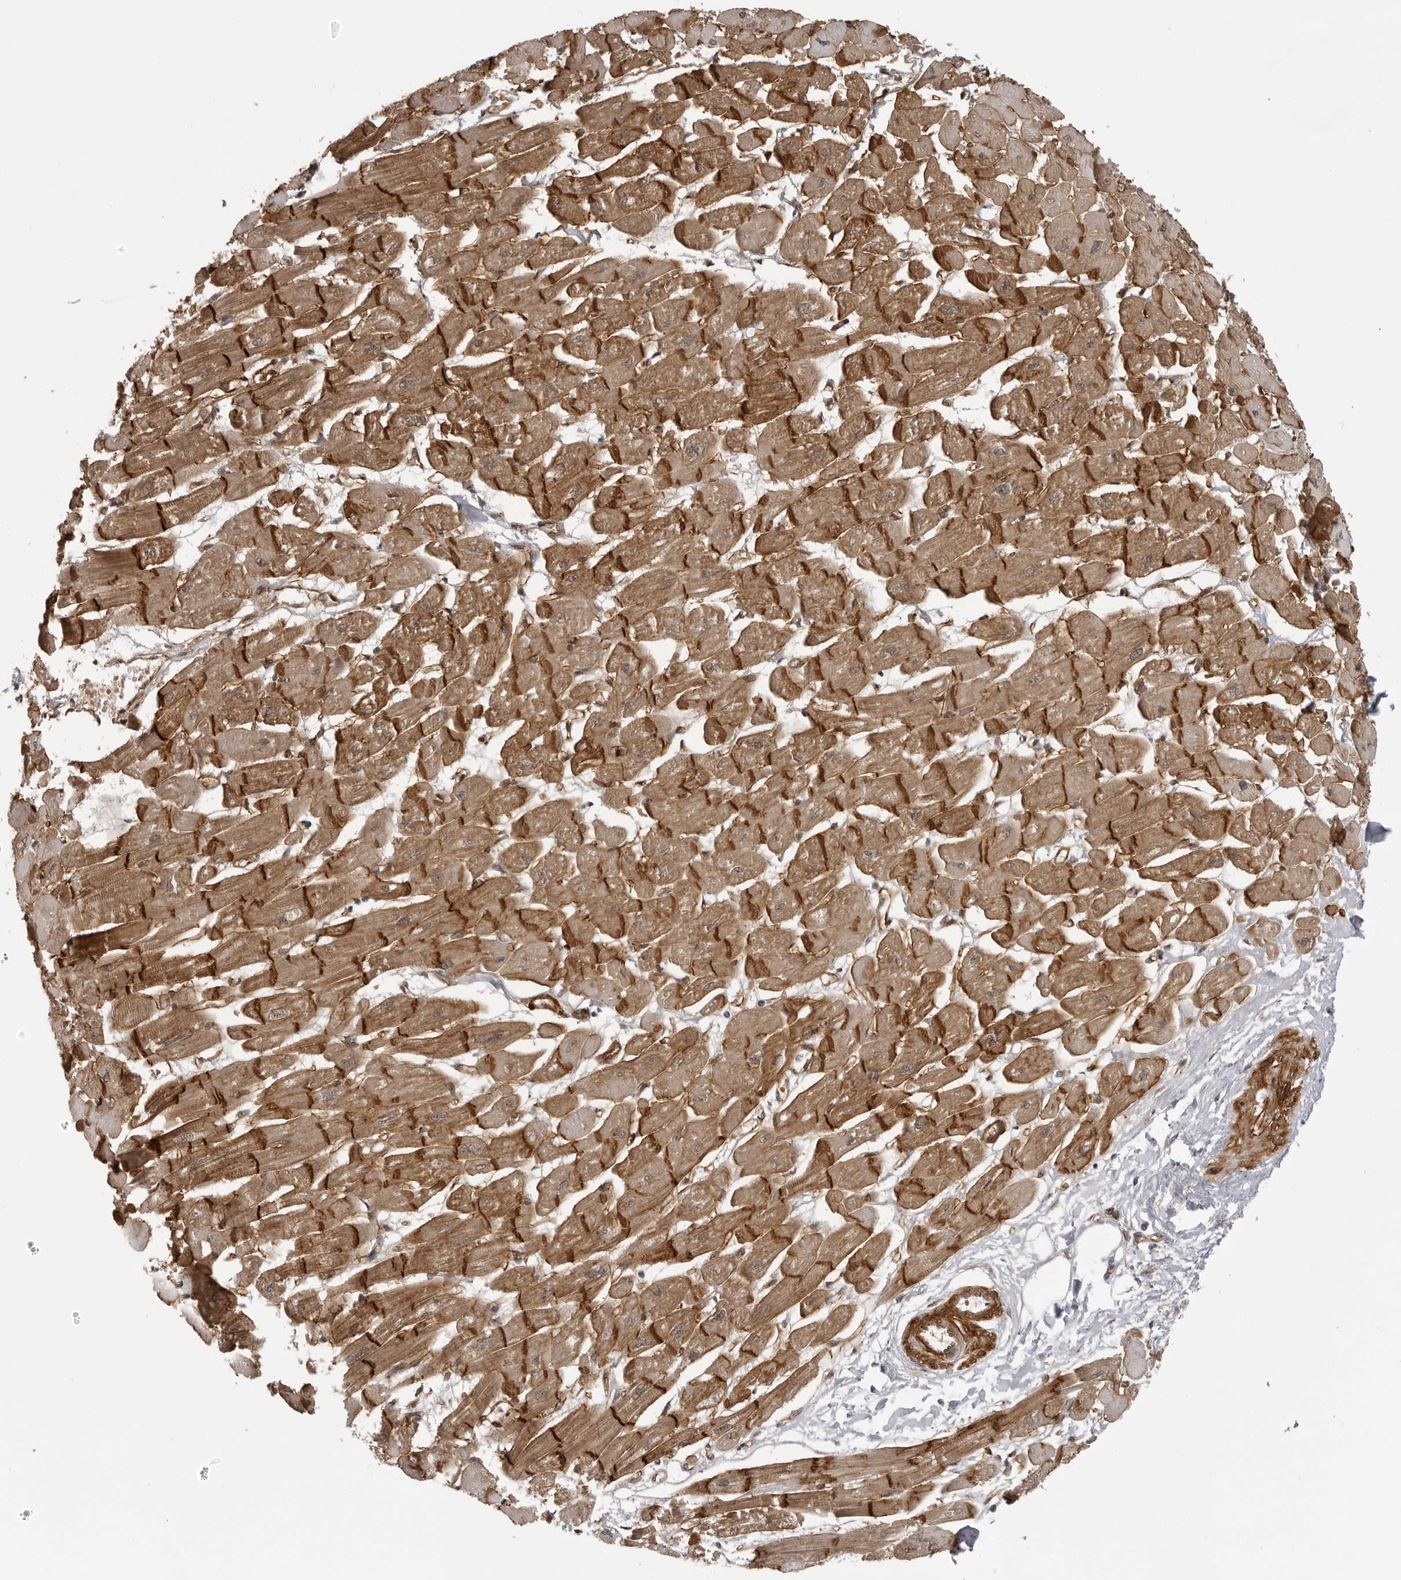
{"staining": {"intensity": "strong", "quantity": "25%-75%", "location": "cytoplasmic/membranous"}, "tissue": "heart muscle", "cell_type": "Cardiomyocytes", "image_type": "normal", "snomed": [{"axis": "morphology", "description": "Normal tissue, NOS"}, {"axis": "topography", "description": "Heart"}], "caption": "A brown stain highlights strong cytoplasmic/membranous staining of a protein in cardiomyocytes of unremarkable human heart muscle. (brown staining indicates protein expression, while blue staining denotes nuclei).", "gene": "SORBS1", "patient": {"sex": "female", "age": 54}}